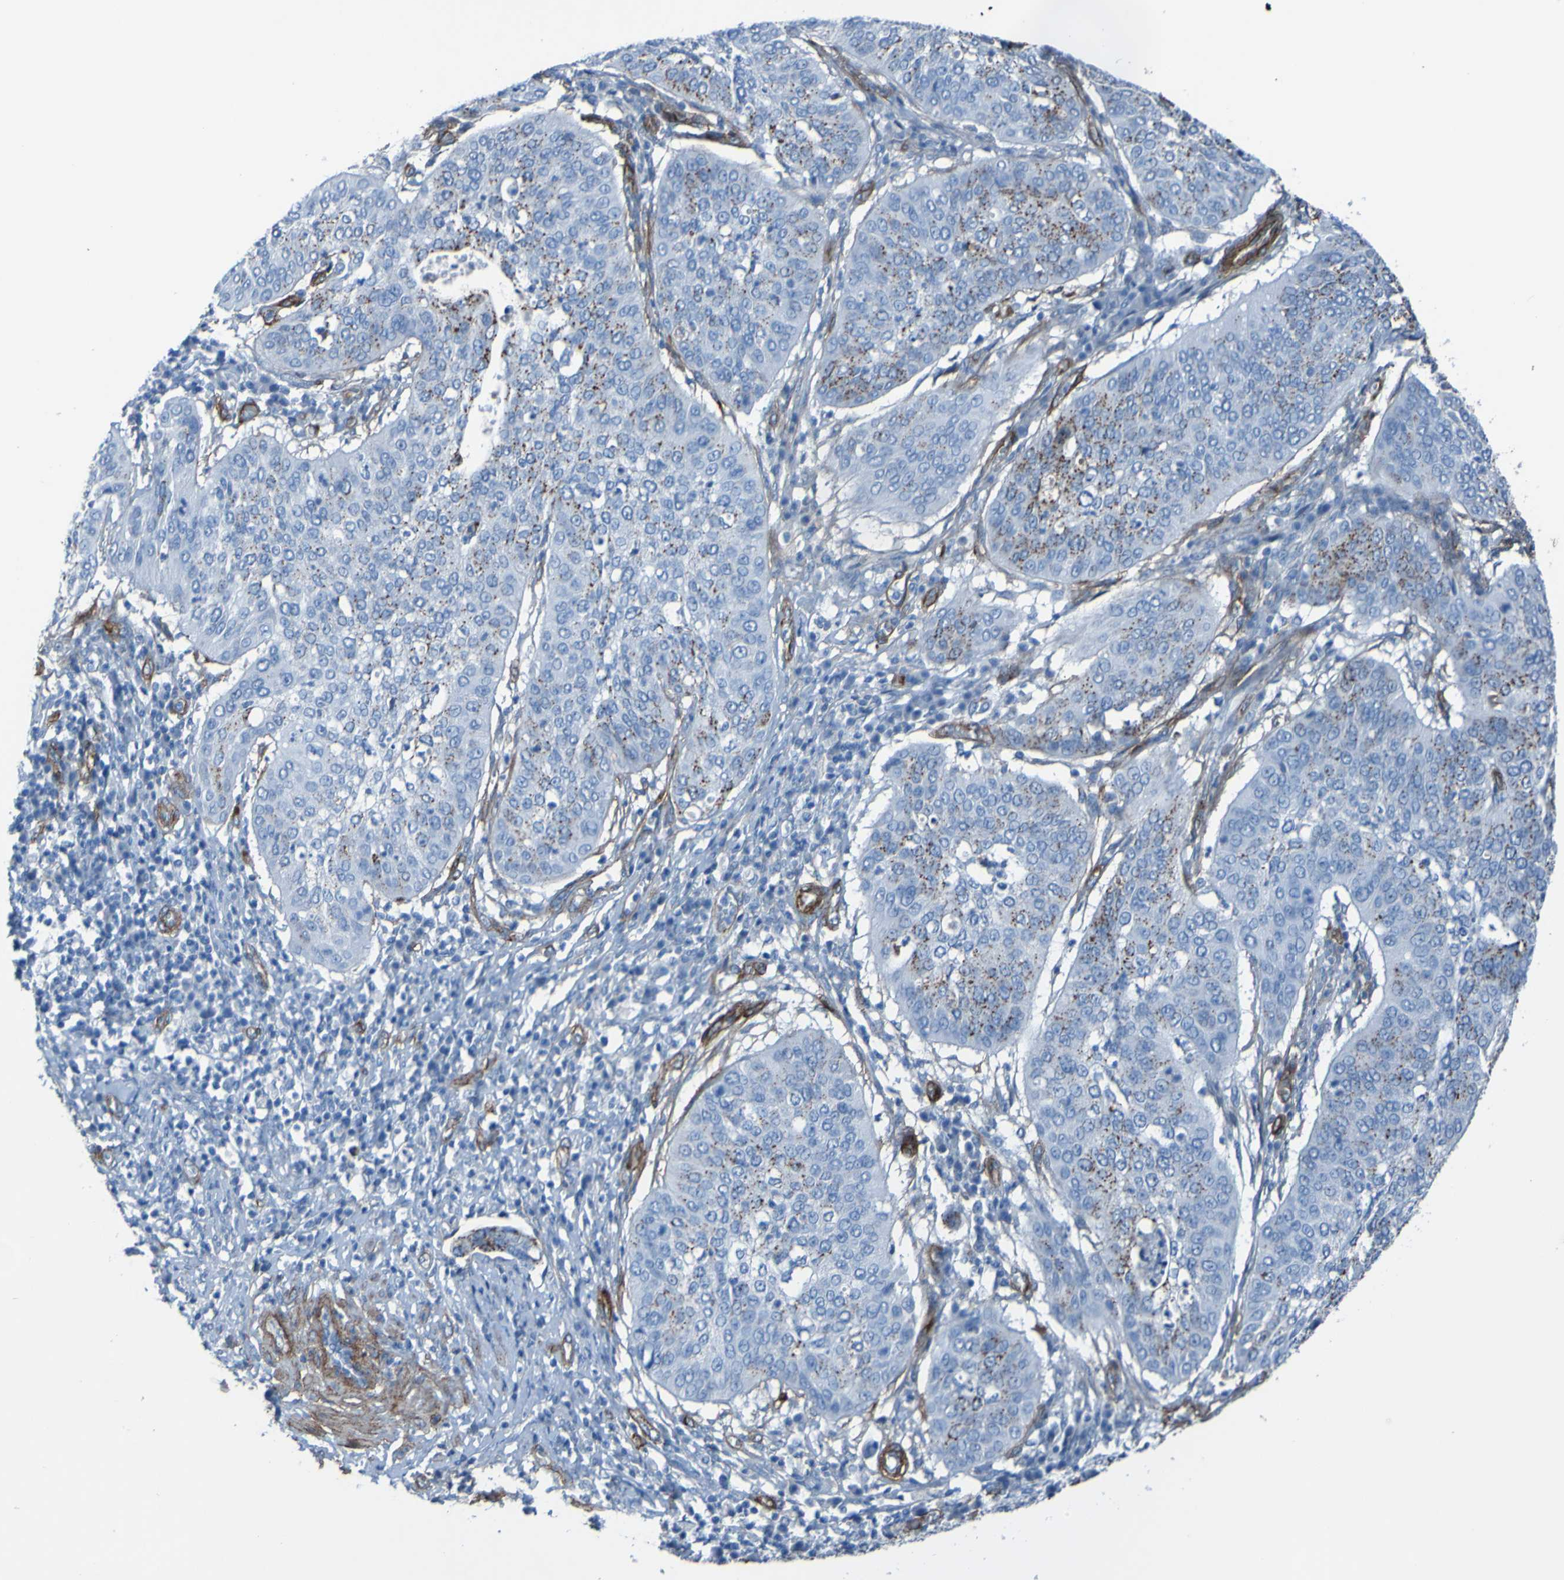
{"staining": {"intensity": "negative", "quantity": "none", "location": "none"}, "tissue": "cervical cancer", "cell_type": "Tumor cells", "image_type": "cancer", "snomed": [{"axis": "morphology", "description": "Normal tissue, NOS"}, {"axis": "morphology", "description": "Squamous cell carcinoma, NOS"}, {"axis": "topography", "description": "Cervix"}], "caption": "This is an IHC image of human cervical cancer. There is no expression in tumor cells.", "gene": "COL4A2", "patient": {"sex": "female", "age": 39}}